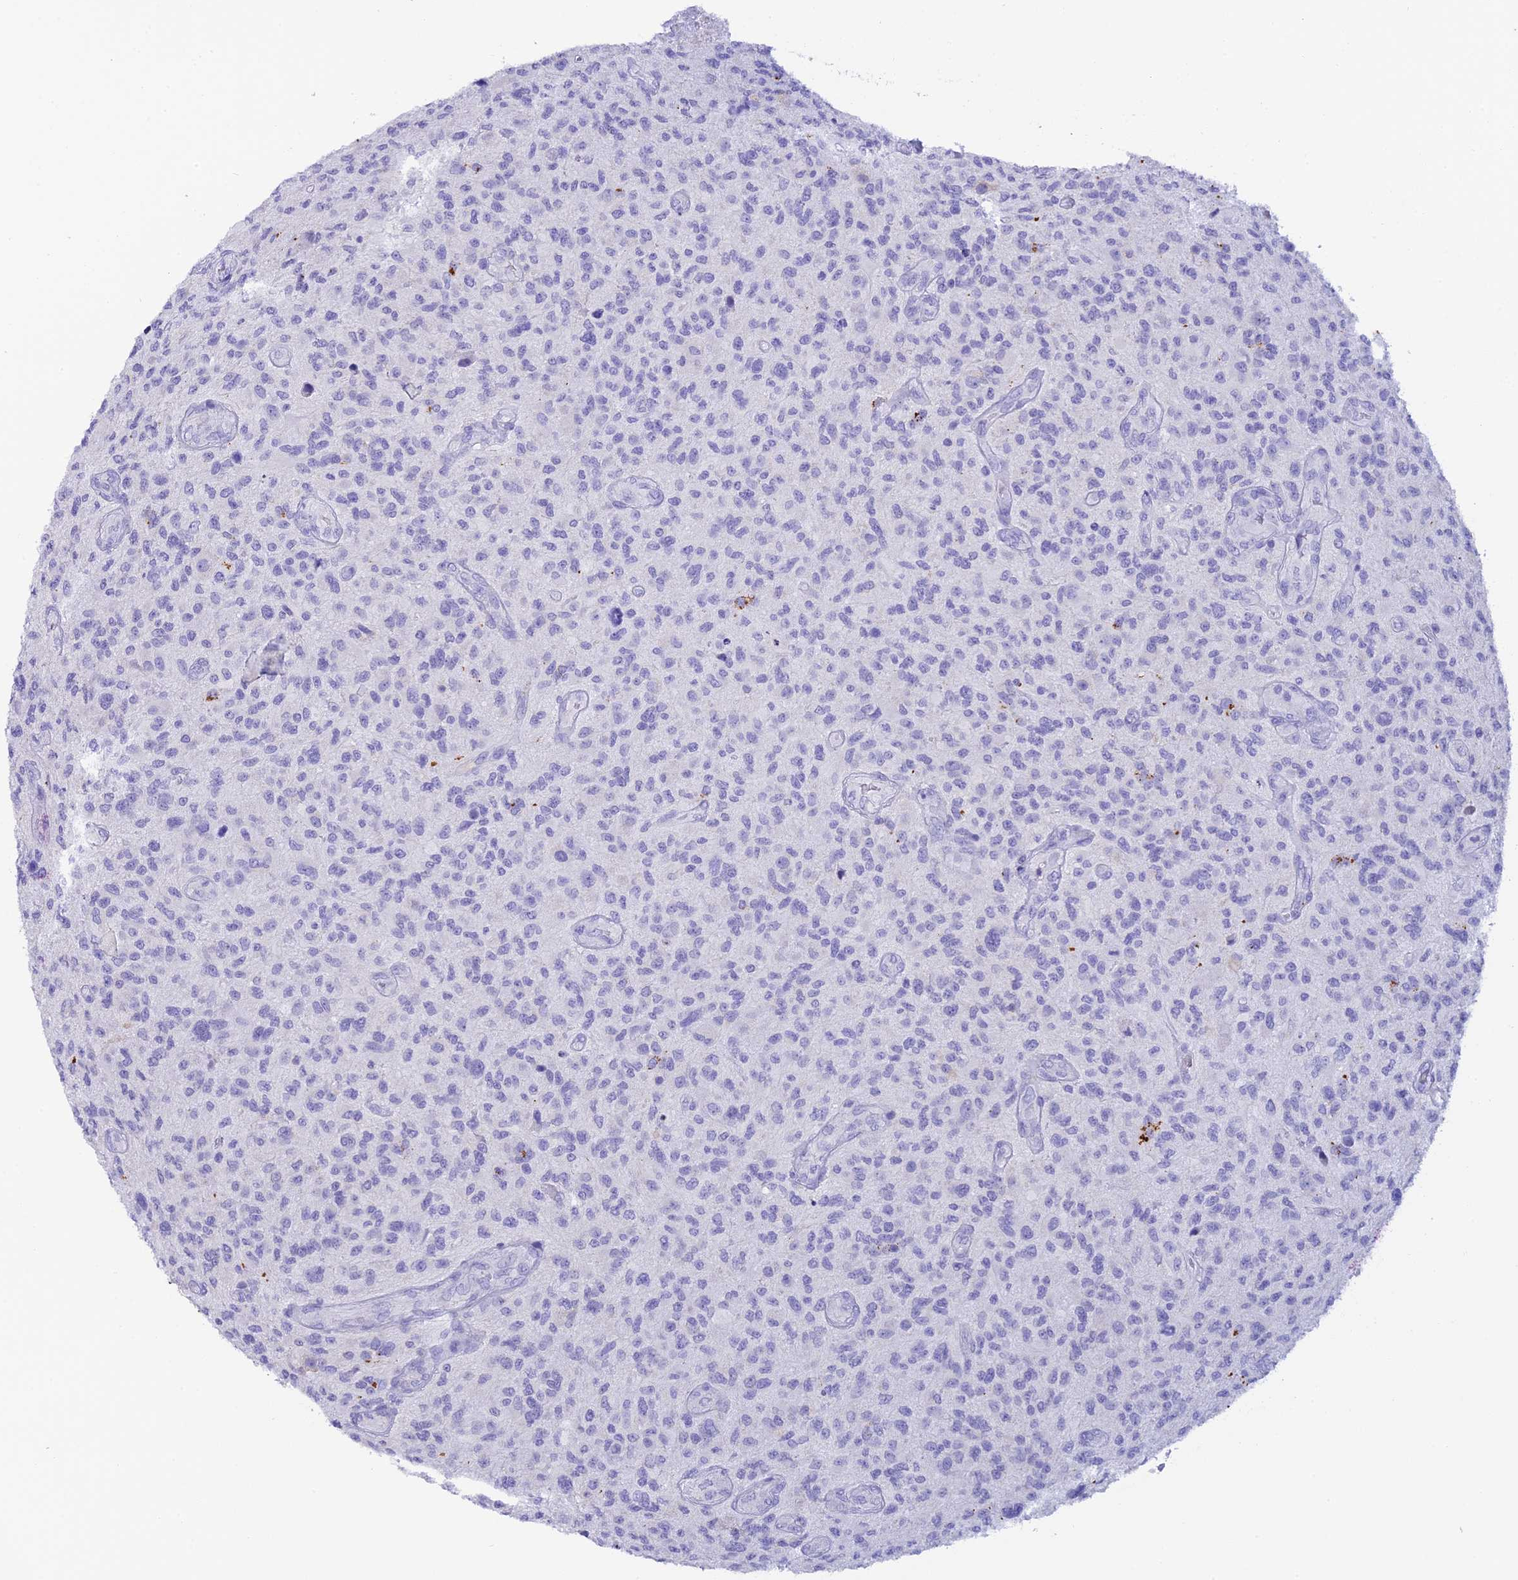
{"staining": {"intensity": "negative", "quantity": "none", "location": "none"}, "tissue": "glioma", "cell_type": "Tumor cells", "image_type": "cancer", "snomed": [{"axis": "morphology", "description": "Glioma, malignant, High grade"}, {"axis": "topography", "description": "Brain"}], "caption": "Malignant glioma (high-grade) stained for a protein using immunohistochemistry (IHC) reveals no expression tumor cells.", "gene": "C12orf29", "patient": {"sex": "male", "age": 47}}